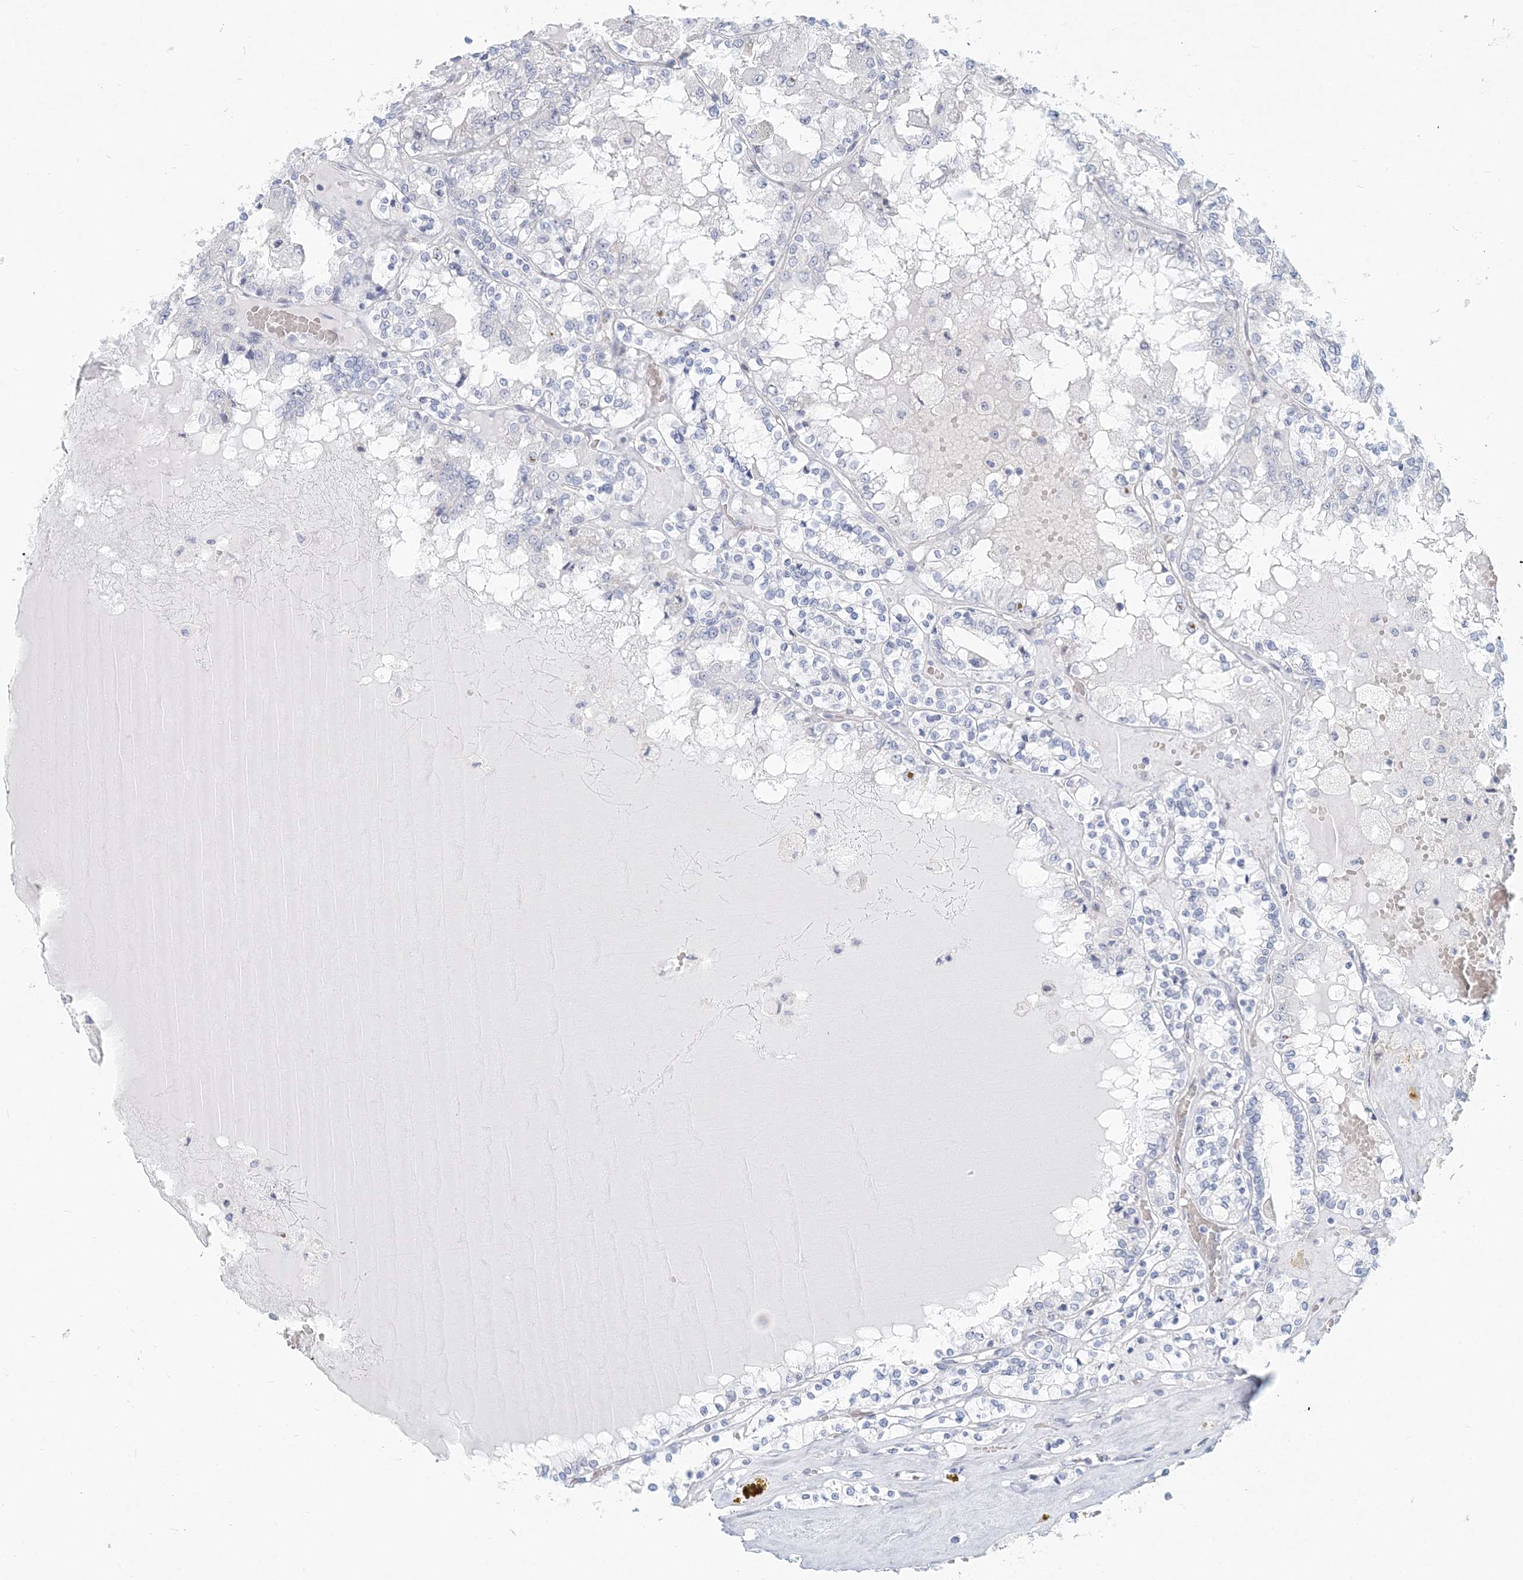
{"staining": {"intensity": "negative", "quantity": "none", "location": "none"}, "tissue": "renal cancer", "cell_type": "Tumor cells", "image_type": "cancer", "snomed": [{"axis": "morphology", "description": "Adenocarcinoma, NOS"}, {"axis": "topography", "description": "Kidney"}], "caption": "Tumor cells are negative for protein expression in human adenocarcinoma (renal).", "gene": "CSN1S1", "patient": {"sex": "female", "age": 56}}